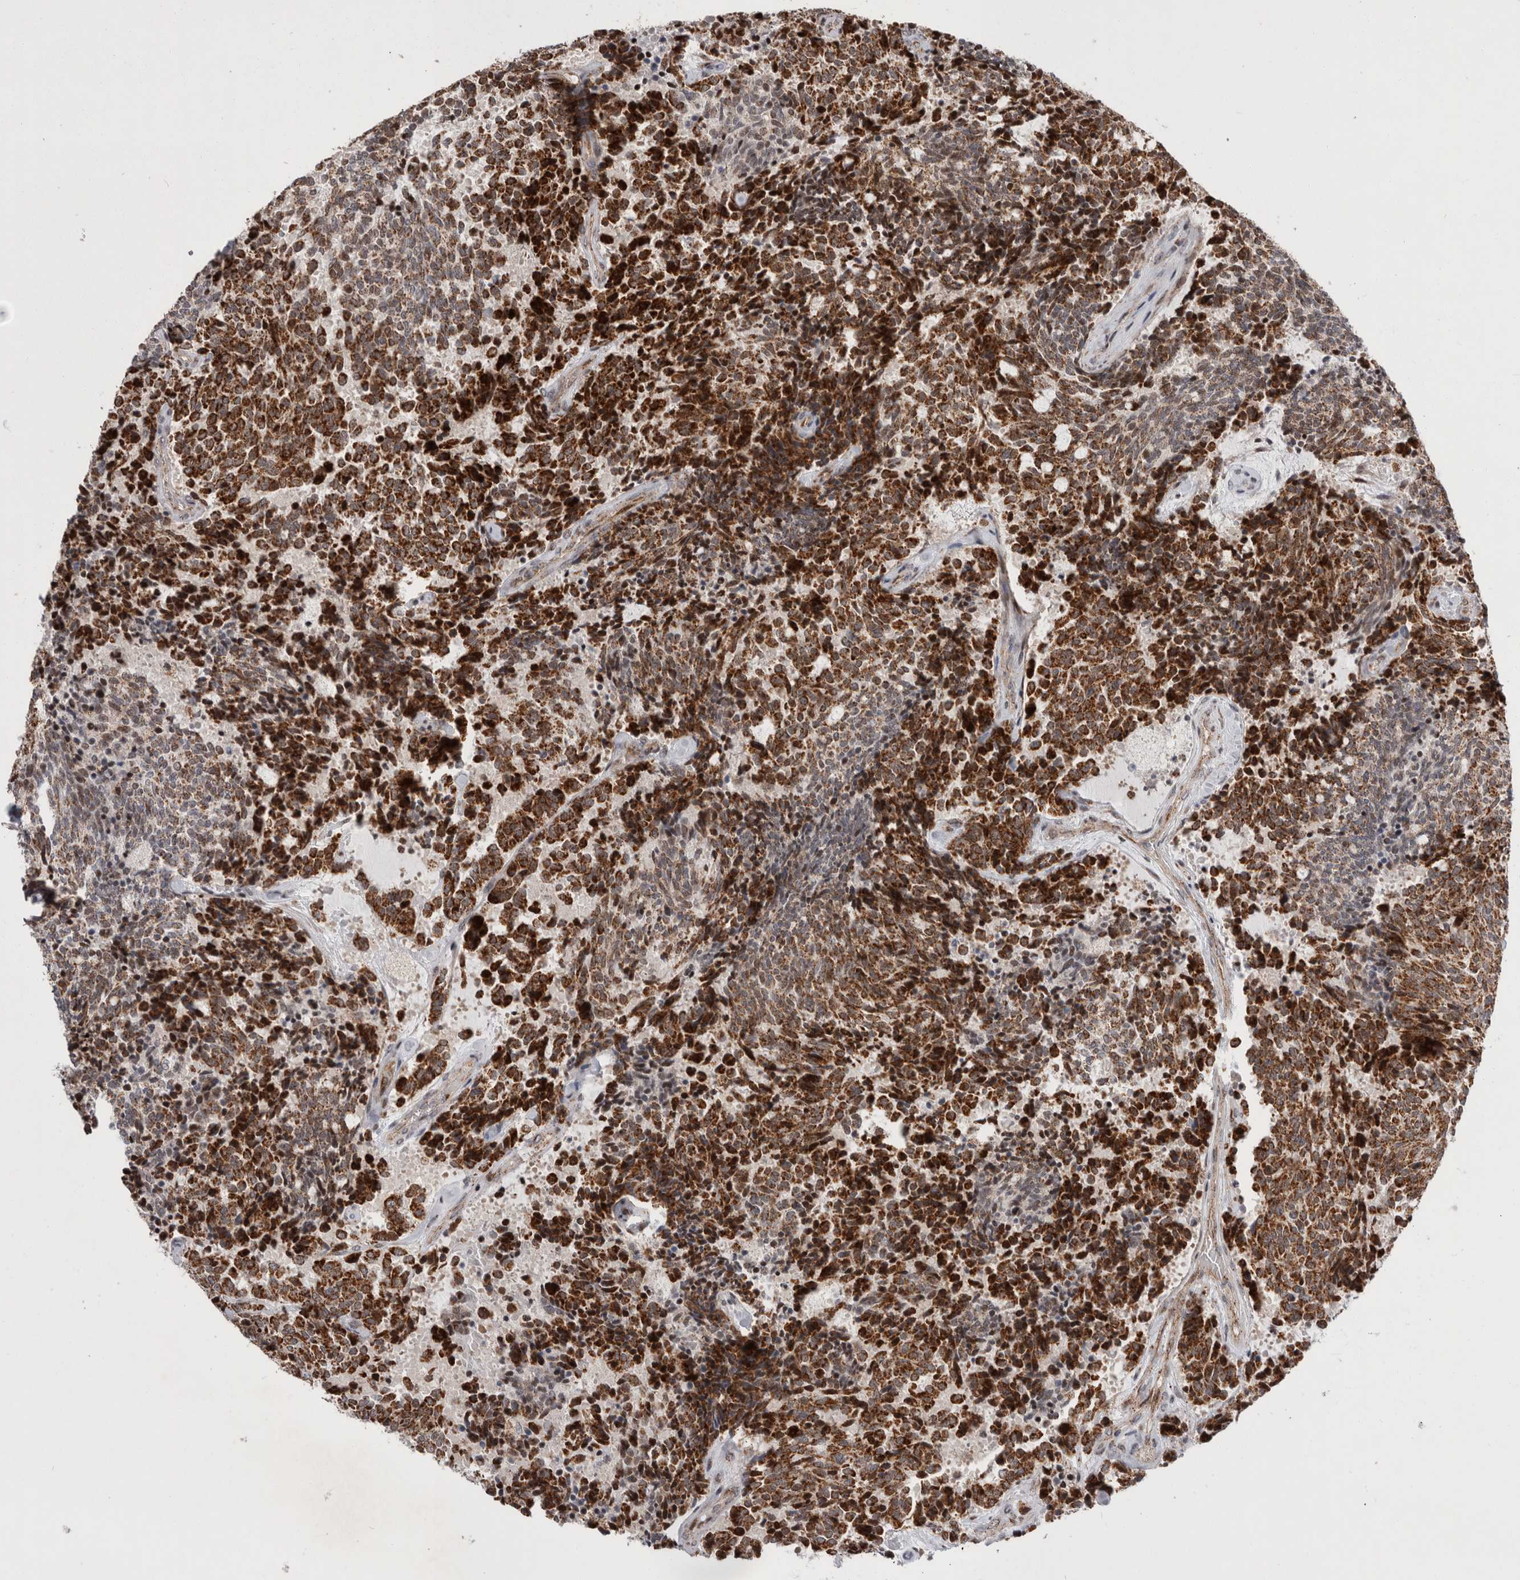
{"staining": {"intensity": "strong", "quantity": ">75%", "location": "cytoplasmic/membranous"}, "tissue": "carcinoid", "cell_type": "Tumor cells", "image_type": "cancer", "snomed": [{"axis": "morphology", "description": "Carcinoid, malignant, NOS"}, {"axis": "topography", "description": "Pancreas"}], "caption": "Tumor cells show high levels of strong cytoplasmic/membranous expression in about >75% of cells in carcinoid.", "gene": "MRPL37", "patient": {"sex": "female", "age": 54}}